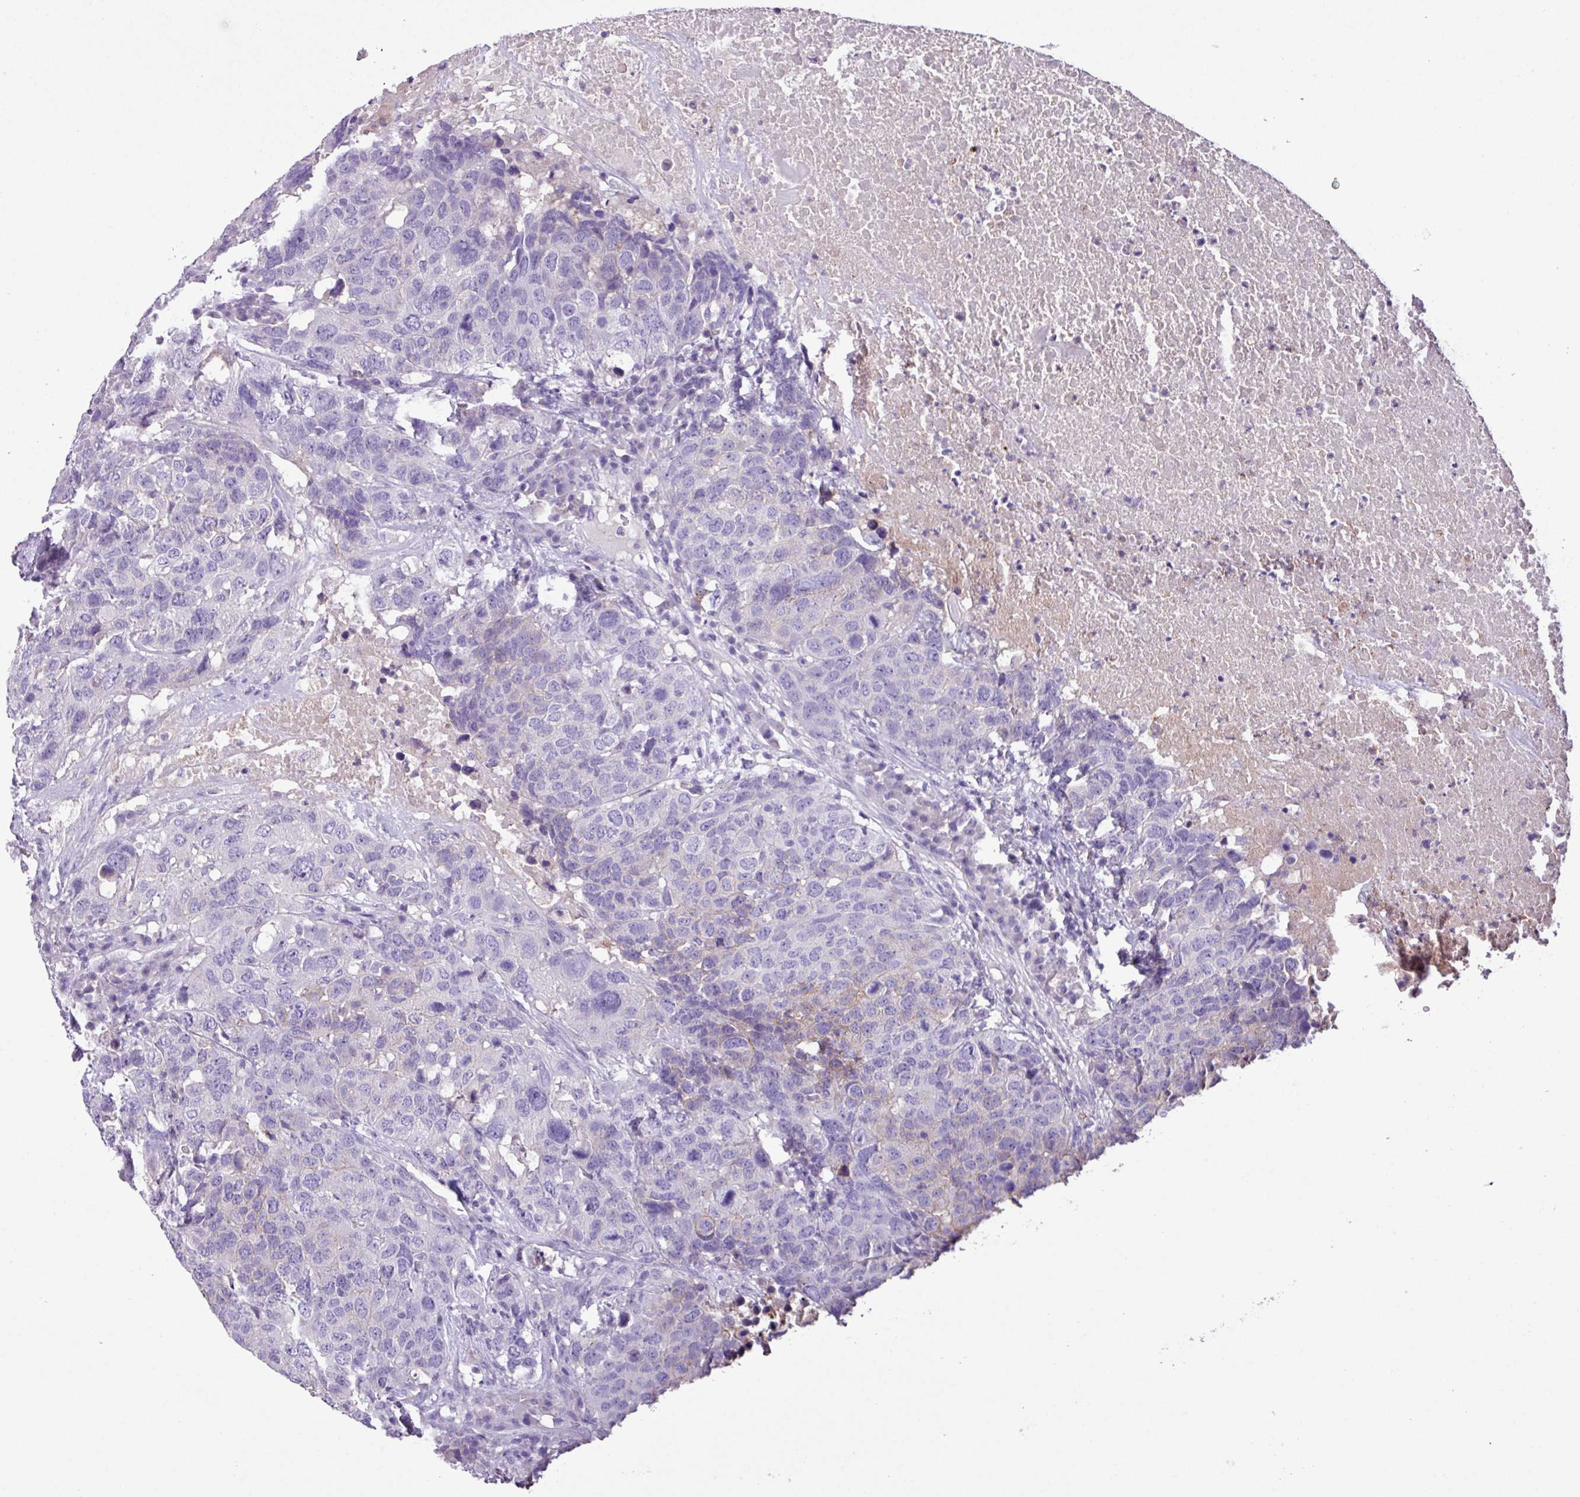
{"staining": {"intensity": "negative", "quantity": "none", "location": "none"}, "tissue": "head and neck cancer", "cell_type": "Tumor cells", "image_type": "cancer", "snomed": [{"axis": "morphology", "description": "Squamous cell carcinoma, NOS"}, {"axis": "topography", "description": "Head-Neck"}], "caption": "This is an immunohistochemistry photomicrograph of head and neck squamous cell carcinoma. There is no staining in tumor cells.", "gene": "CYSTM1", "patient": {"sex": "male", "age": 66}}